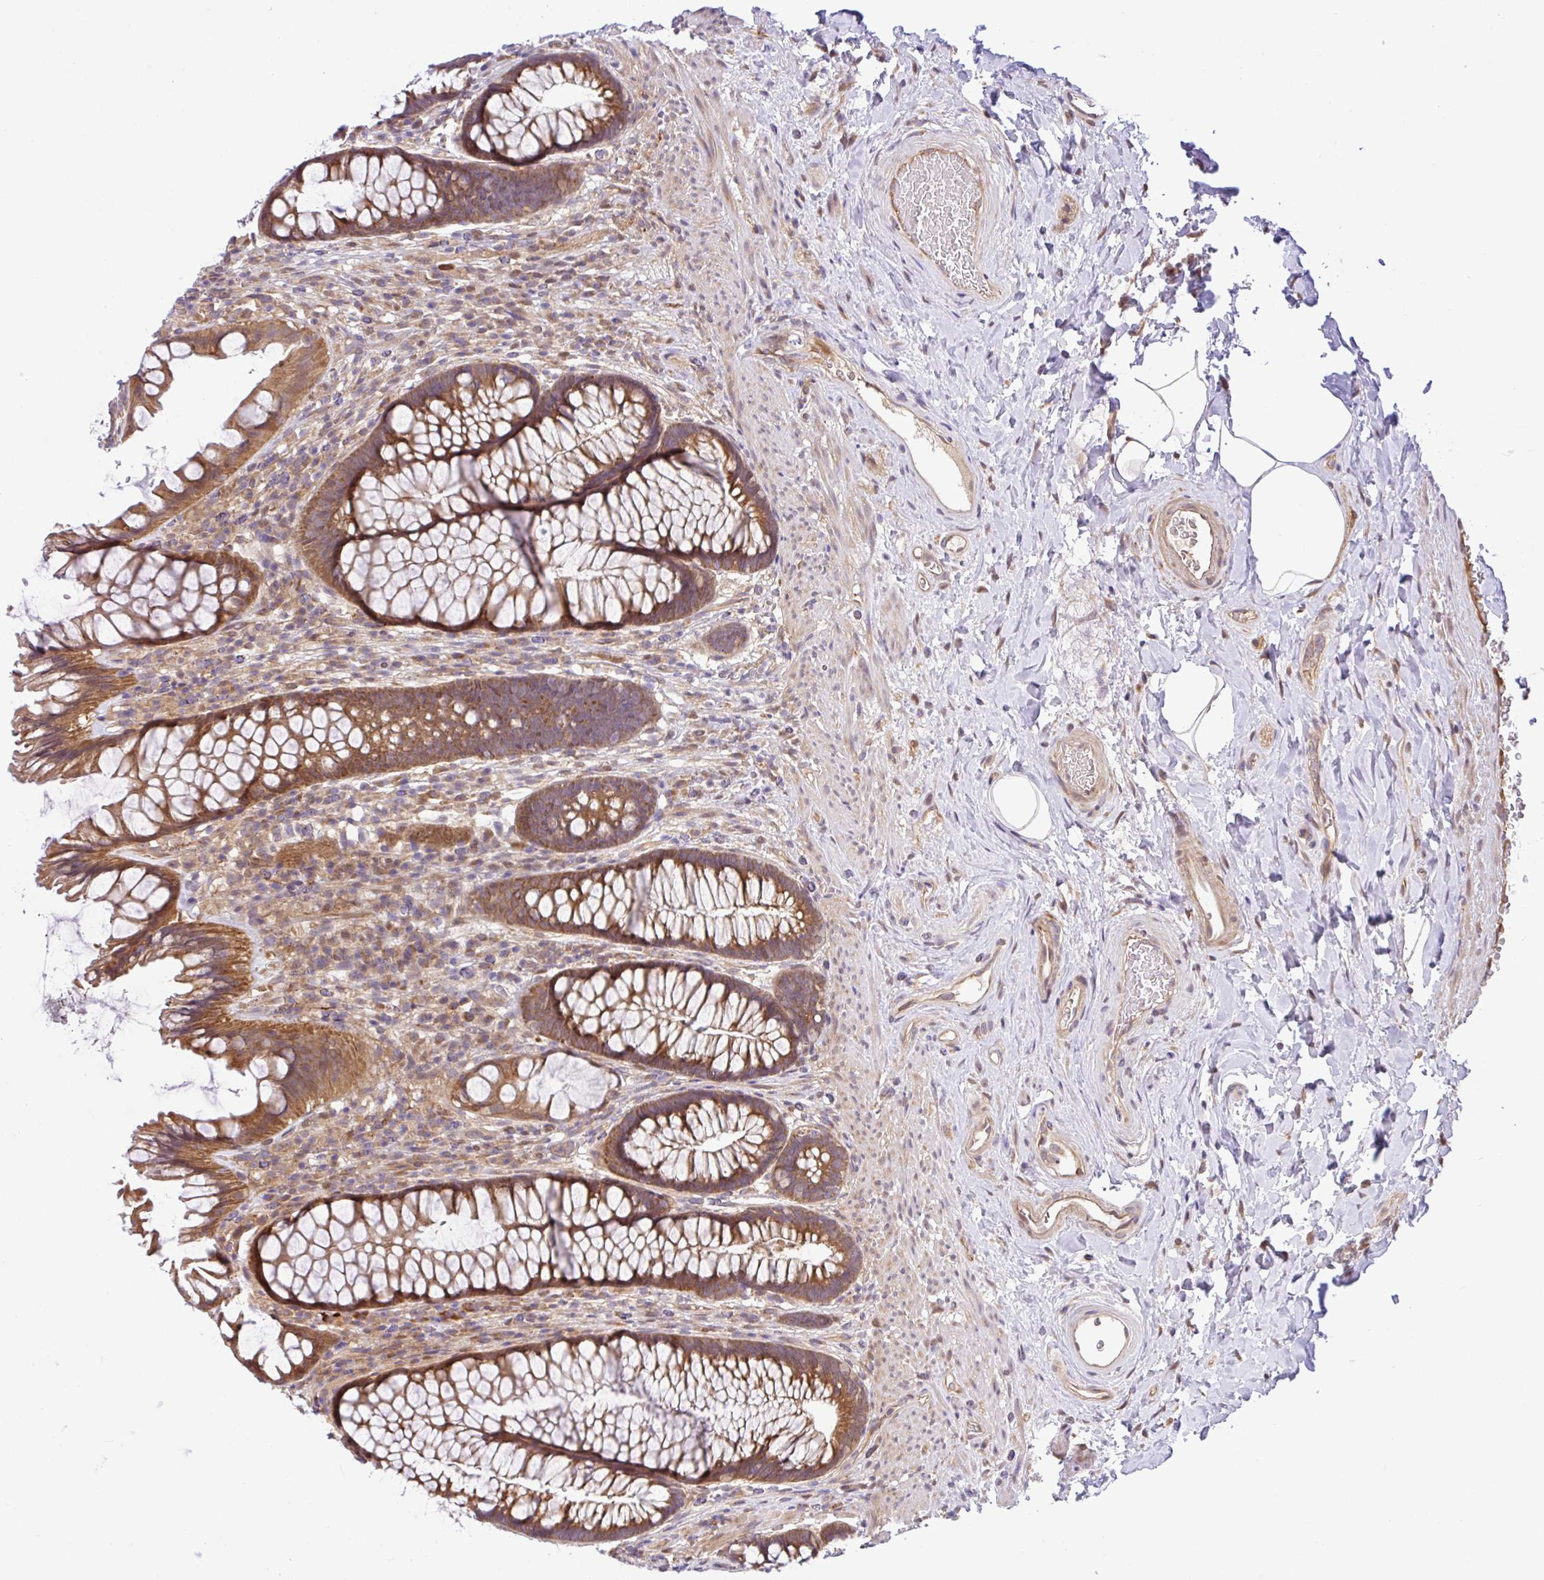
{"staining": {"intensity": "moderate", "quantity": ">75%", "location": "cytoplasmic/membranous"}, "tissue": "rectum", "cell_type": "Glandular cells", "image_type": "normal", "snomed": [{"axis": "morphology", "description": "Normal tissue, NOS"}, {"axis": "topography", "description": "Rectum"}], "caption": "DAB immunohistochemical staining of normal human rectum shows moderate cytoplasmic/membranous protein staining in approximately >75% of glandular cells. Using DAB (brown) and hematoxylin (blue) stains, captured at high magnification using brightfield microscopy.", "gene": "UBE4A", "patient": {"sex": "male", "age": 53}}